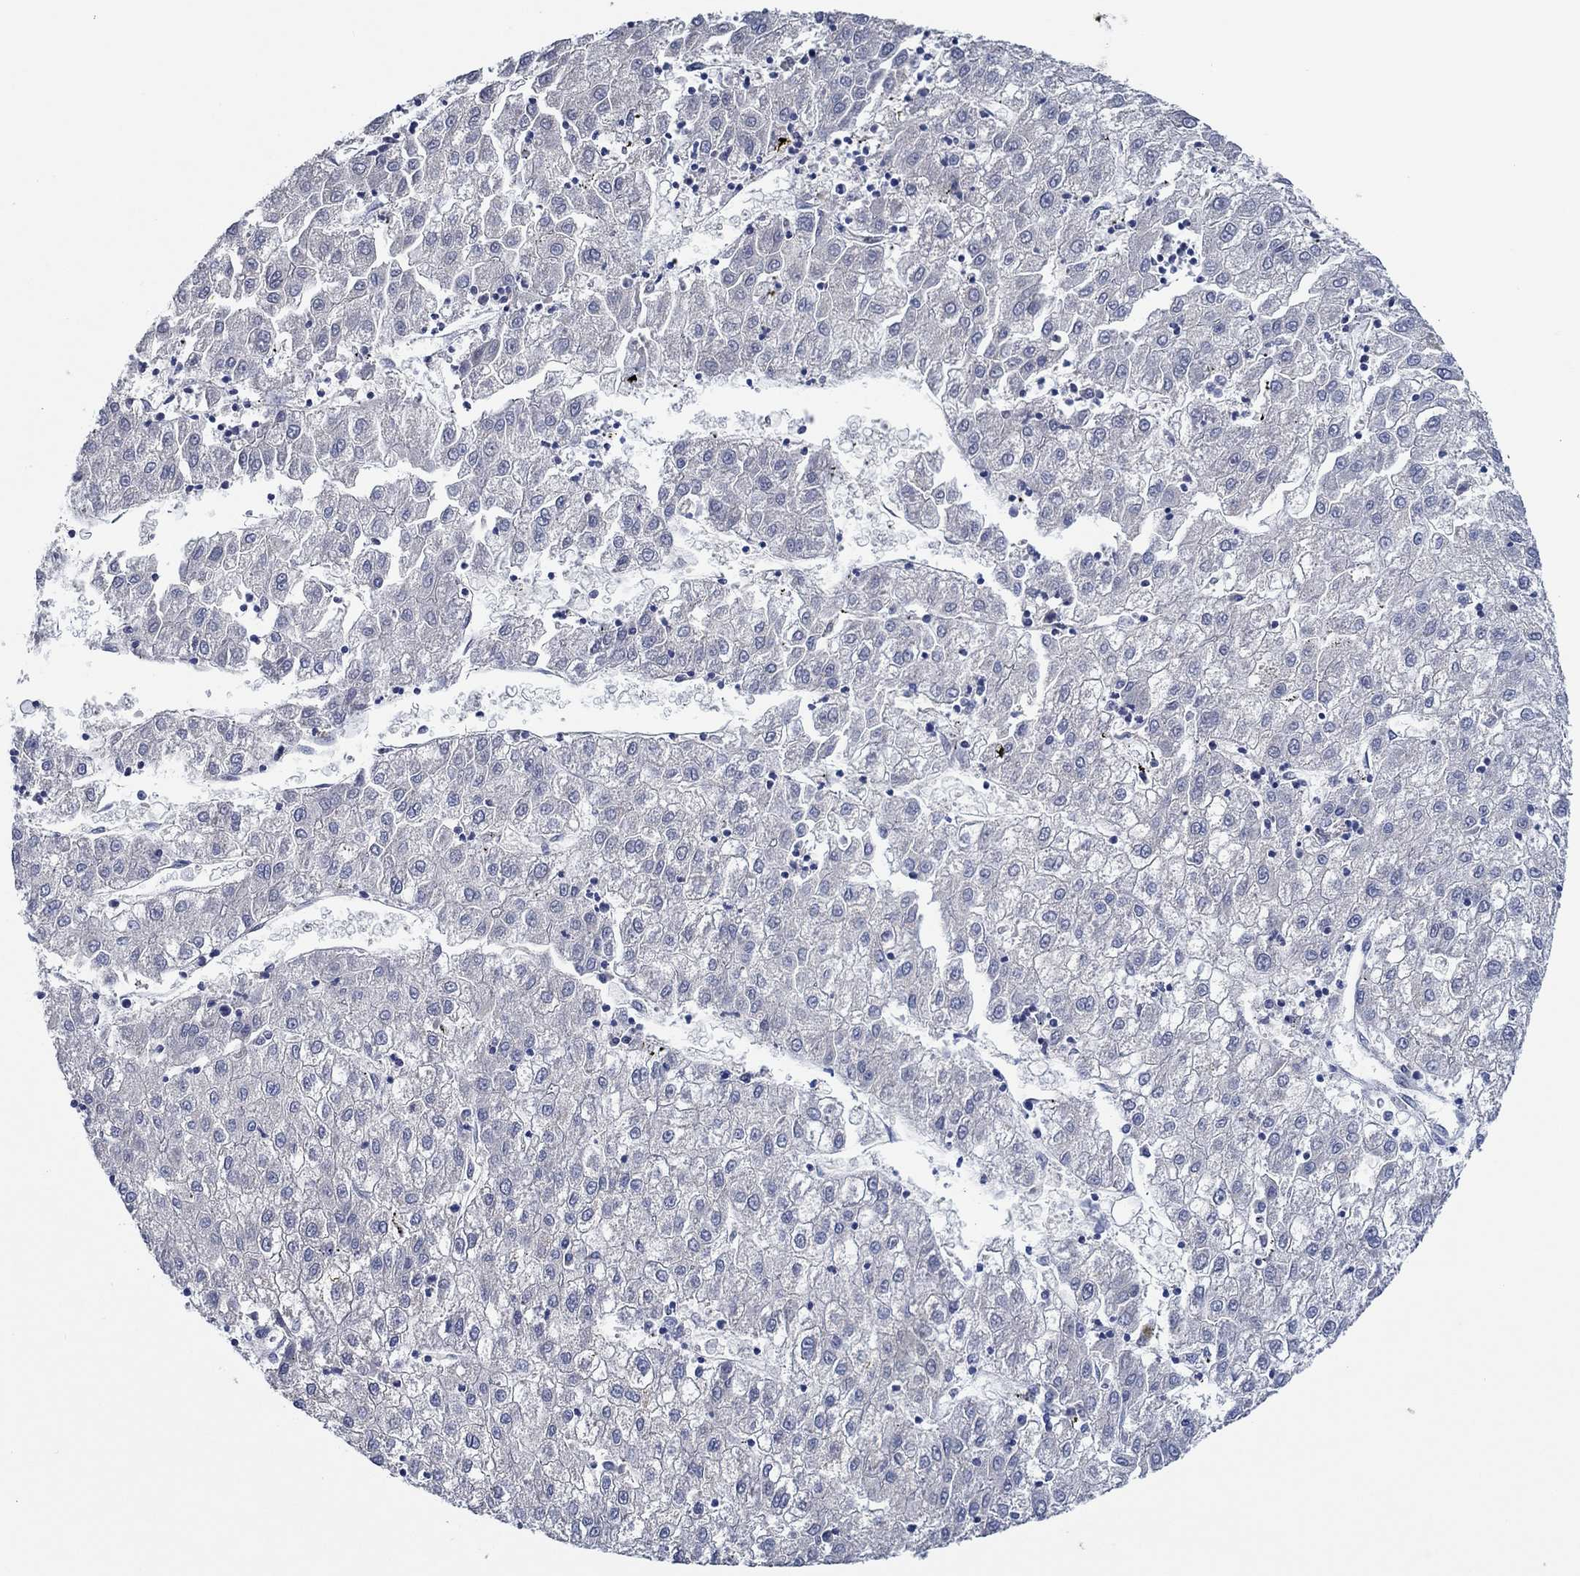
{"staining": {"intensity": "negative", "quantity": "none", "location": "none"}, "tissue": "liver cancer", "cell_type": "Tumor cells", "image_type": "cancer", "snomed": [{"axis": "morphology", "description": "Carcinoma, Hepatocellular, NOS"}, {"axis": "topography", "description": "Liver"}], "caption": "High magnification brightfield microscopy of liver cancer stained with DAB (brown) and counterstained with hematoxylin (blue): tumor cells show no significant expression. (Immunohistochemistry (ihc), brightfield microscopy, high magnification).", "gene": "PRRT3", "patient": {"sex": "male", "age": 72}}